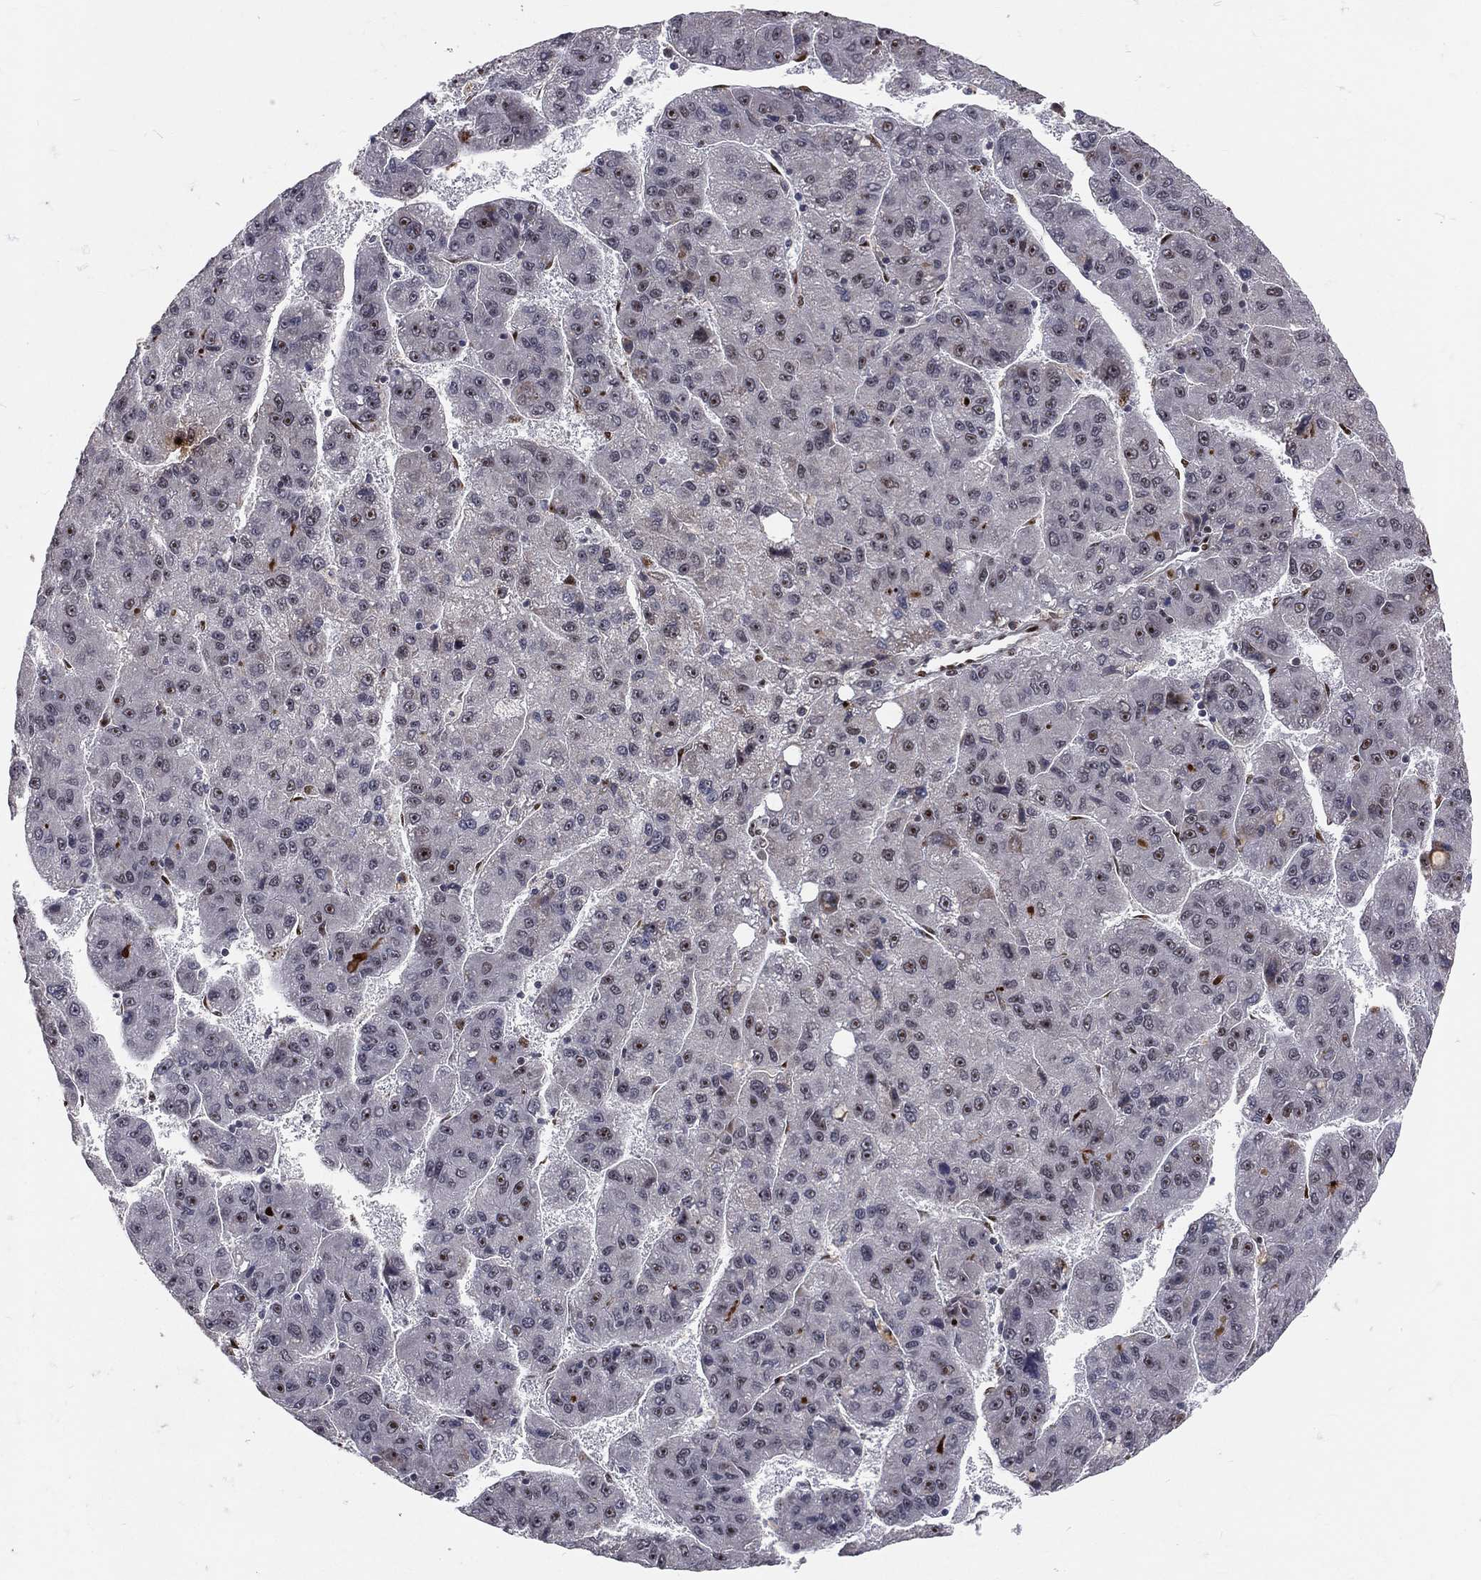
{"staining": {"intensity": "moderate", "quantity": "<25%", "location": "nuclear"}, "tissue": "liver cancer", "cell_type": "Tumor cells", "image_type": "cancer", "snomed": [{"axis": "morphology", "description": "Carcinoma, Hepatocellular, NOS"}, {"axis": "topography", "description": "Liver"}], "caption": "Protein expression analysis of human liver cancer reveals moderate nuclear expression in approximately <25% of tumor cells. Using DAB (3,3'-diaminobenzidine) (brown) and hematoxylin (blue) stains, captured at high magnification using brightfield microscopy.", "gene": "ZEB1", "patient": {"sex": "female", "age": 82}}